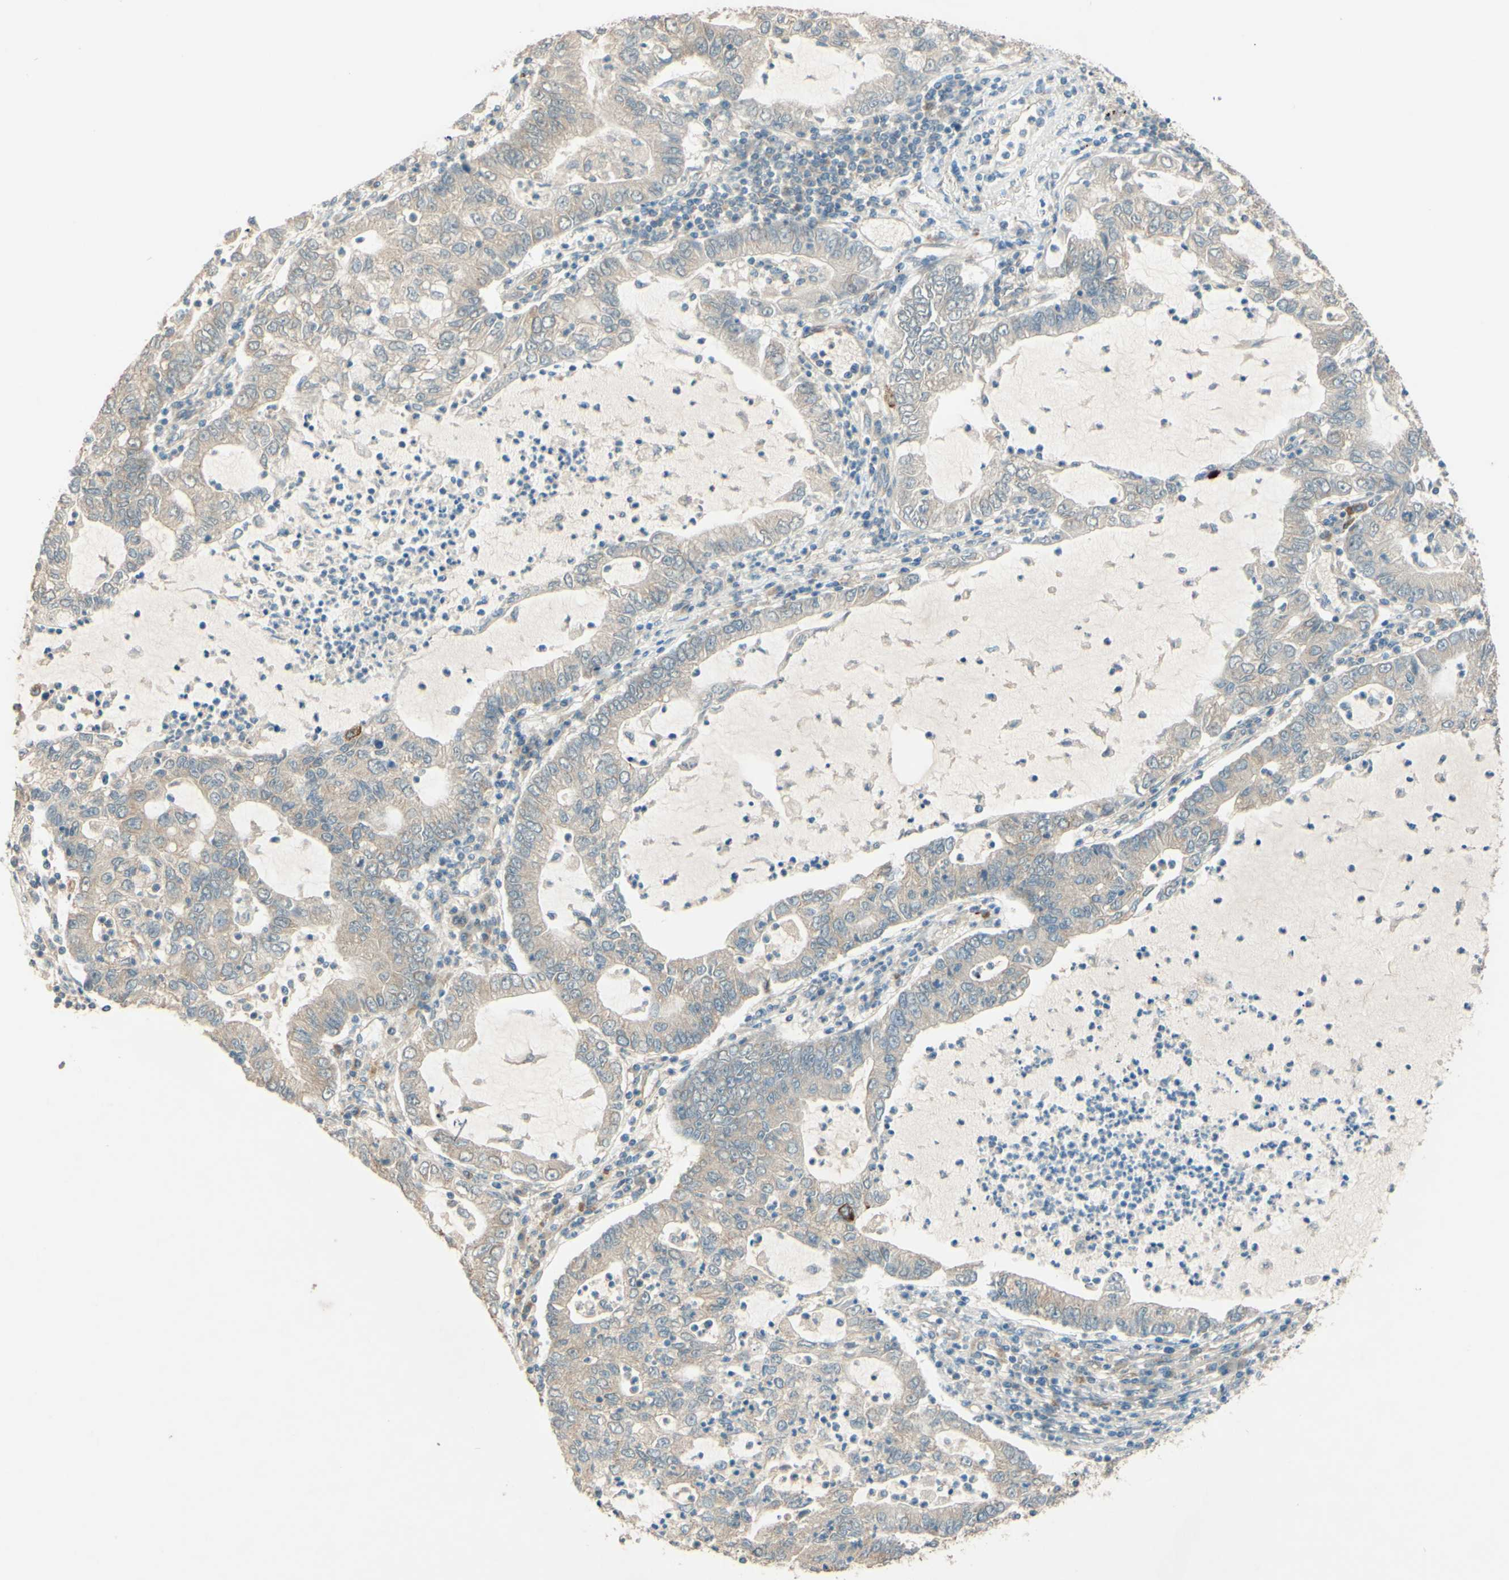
{"staining": {"intensity": "weak", "quantity": ">75%", "location": "cytoplasmic/membranous"}, "tissue": "lung cancer", "cell_type": "Tumor cells", "image_type": "cancer", "snomed": [{"axis": "morphology", "description": "Adenocarcinoma, NOS"}, {"axis": "topography", "description": "Lung"}], "caption": "Immunohistochemistry histopathology image of human lung adenocarcinoma stained for a protein (brown), which shows low levels of weak cytoplasmic/membranous expression in about >75% of tumor cells.", "gene": "ADAM17", "patient": {"sex": "female", "age": 51}}